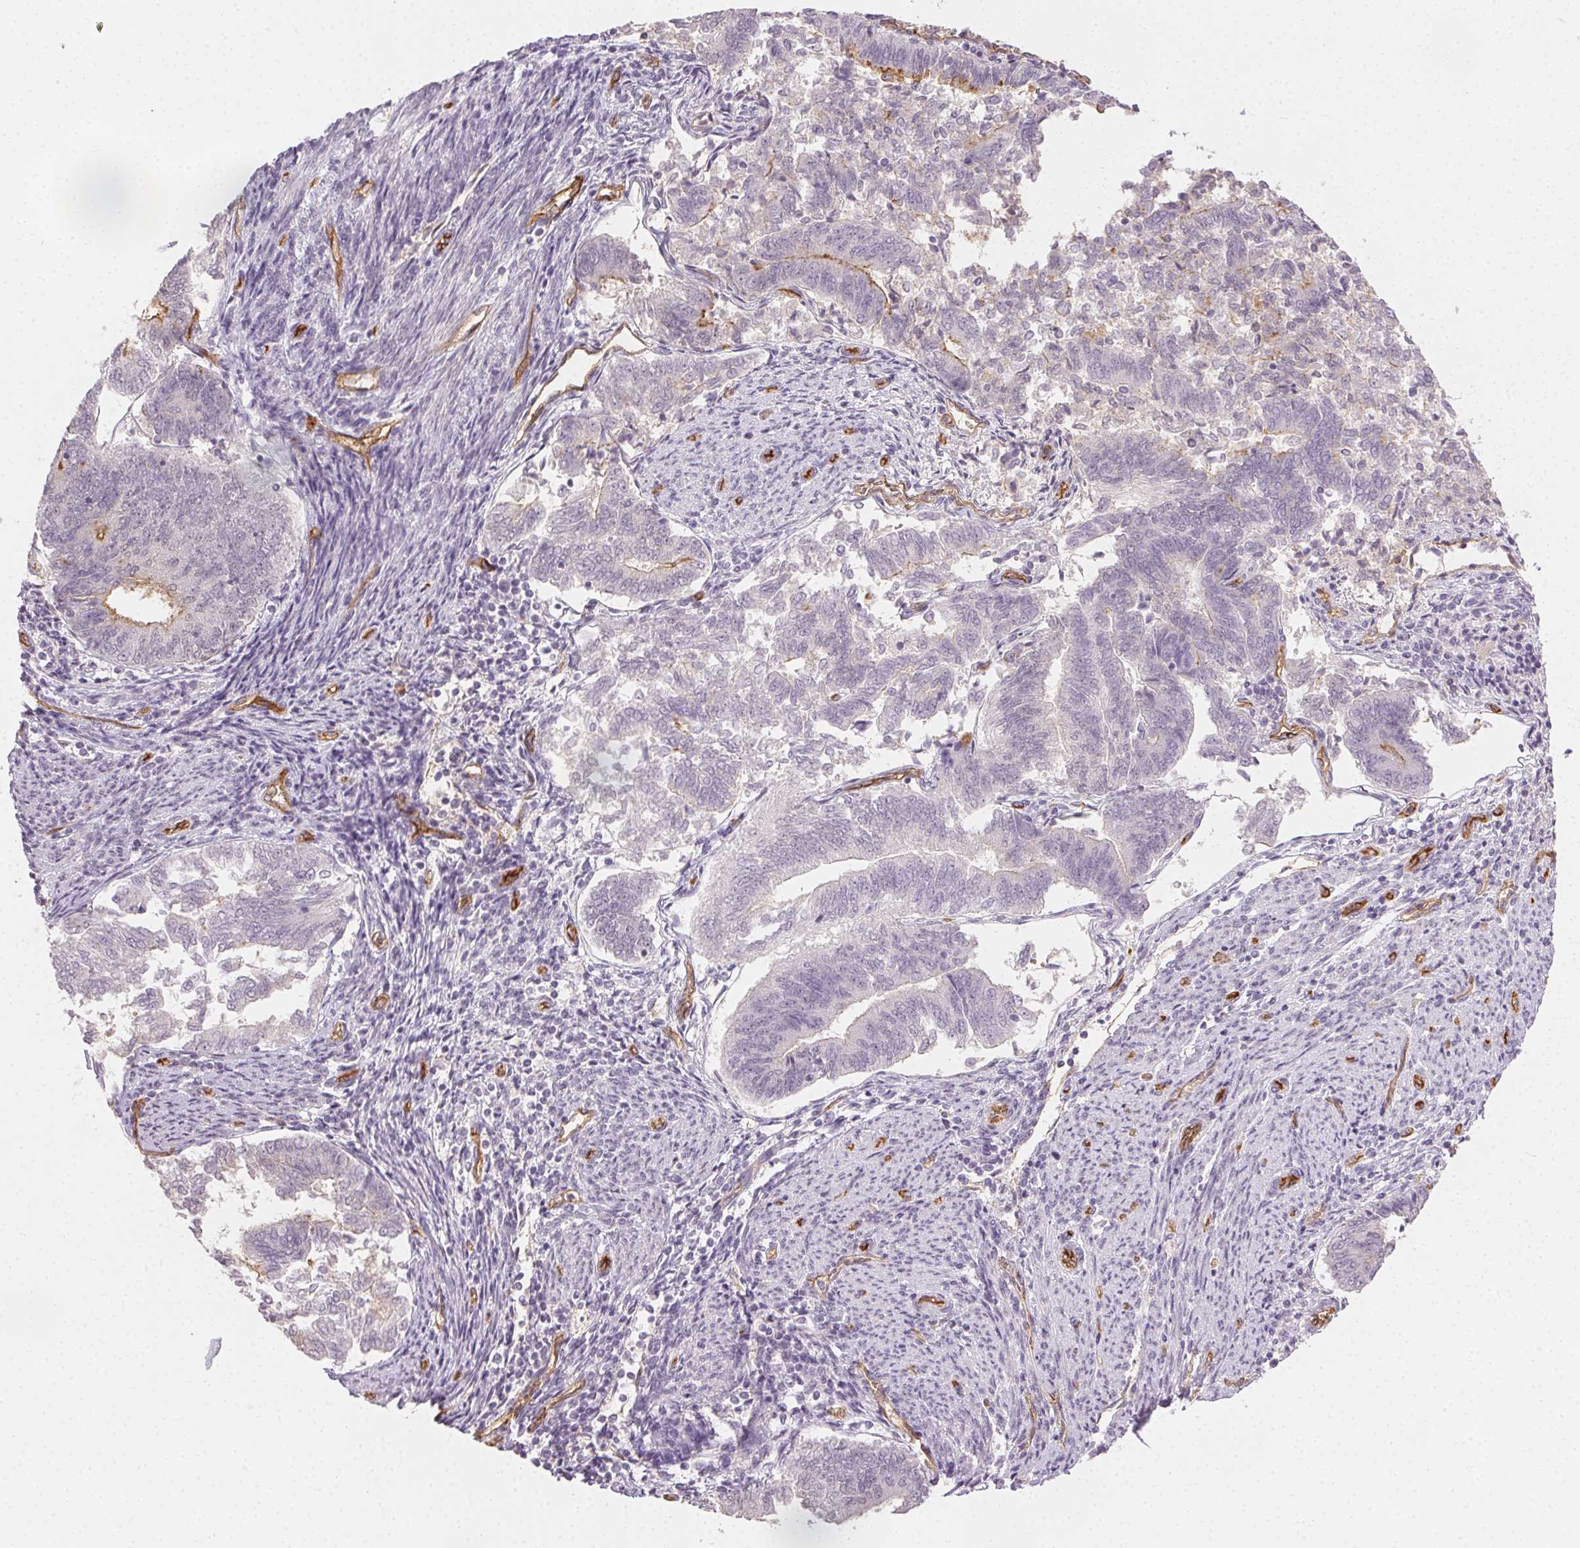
{"staining": {"intensity": "moderate", "quantity": "<25%", "location": "cytoplasmic/membranous"}, "tissue": "endometrial cancer", "cell_type": "Tumor cells", "image_type": "cancer", "snomed": [{"axis": "morphology", "description": "Adenocarcinoma, NOS"}, {"axis": "topography", "description": "Endometrium"}], "caption": "DAB (3,3'-diaminobenzidine) immunohistochemical staining of endometrial cancer (adenocarcinoma) reveals moderate cytoplasmic/membranous protein positivity in approximately <25% of tumor cells. The staining is performed using DAB brown chromogen to label protein expression. The nuclei are counter-stained blue using hematoxylin.", "gene": "PODXL", "patient": {"sex": "female", "age": 65}}